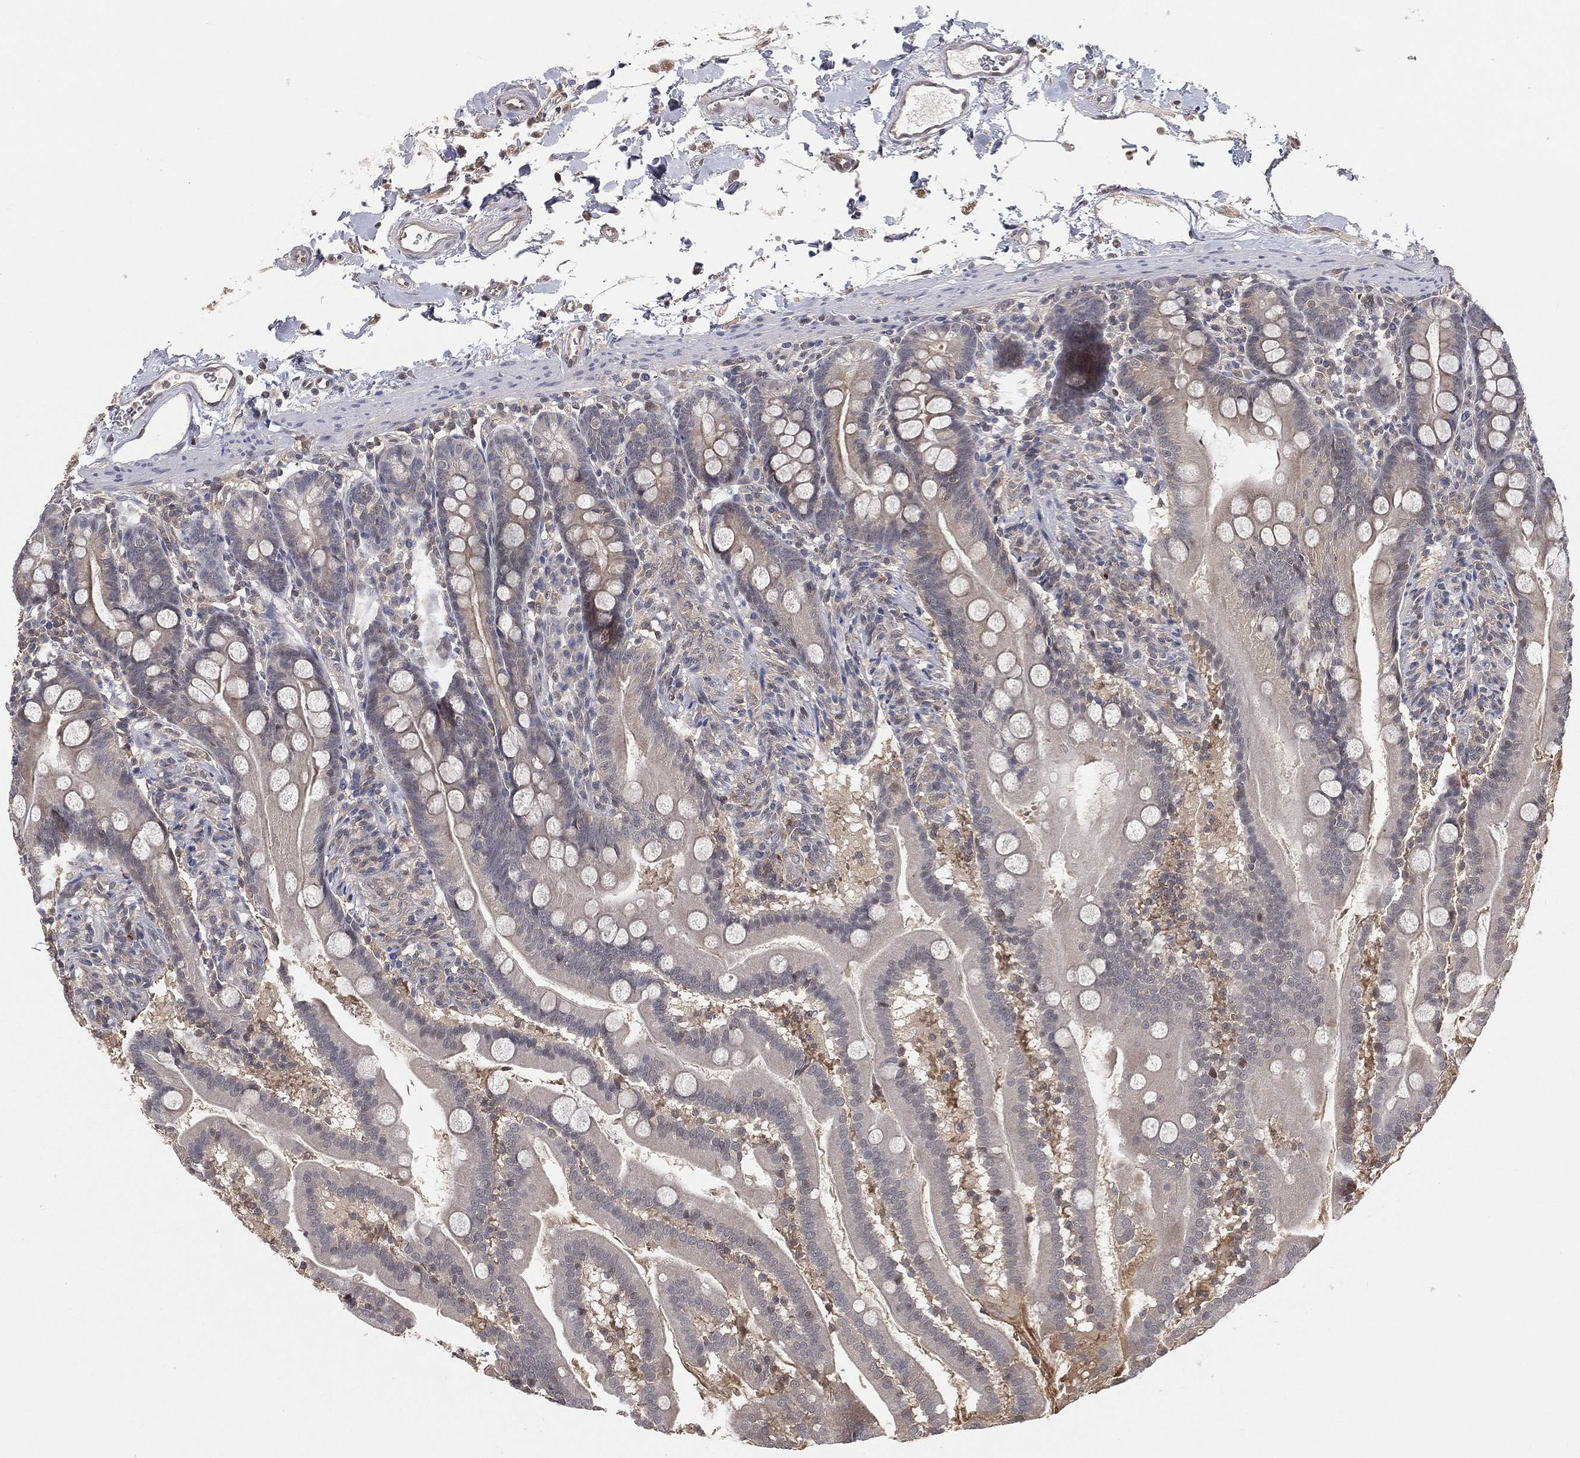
{"staining": {"intensity": "negative", "quantity": "none", "location": "none"}, "tissue": "small intestine", "cell_type": "Glandular cells", "image_type": "normal", "snomed": [{"axis": "morphology", "description": "Normal tissue, NOS"}, {"axis": "topography", "description": "Small intestine"}], "caption": "Histopathology image shows no significant protein positivity in glandular cells of unremarkable small intestine. The staining was performed using DAB (3,3'-diaminobenzidine) to visualize the protein expression in brown, while the nuclei were stained in blue with hematoxylin (Magnification: 20x).", "gene": "MAPK1", "patient": {"sex": "female", "age": 44}}